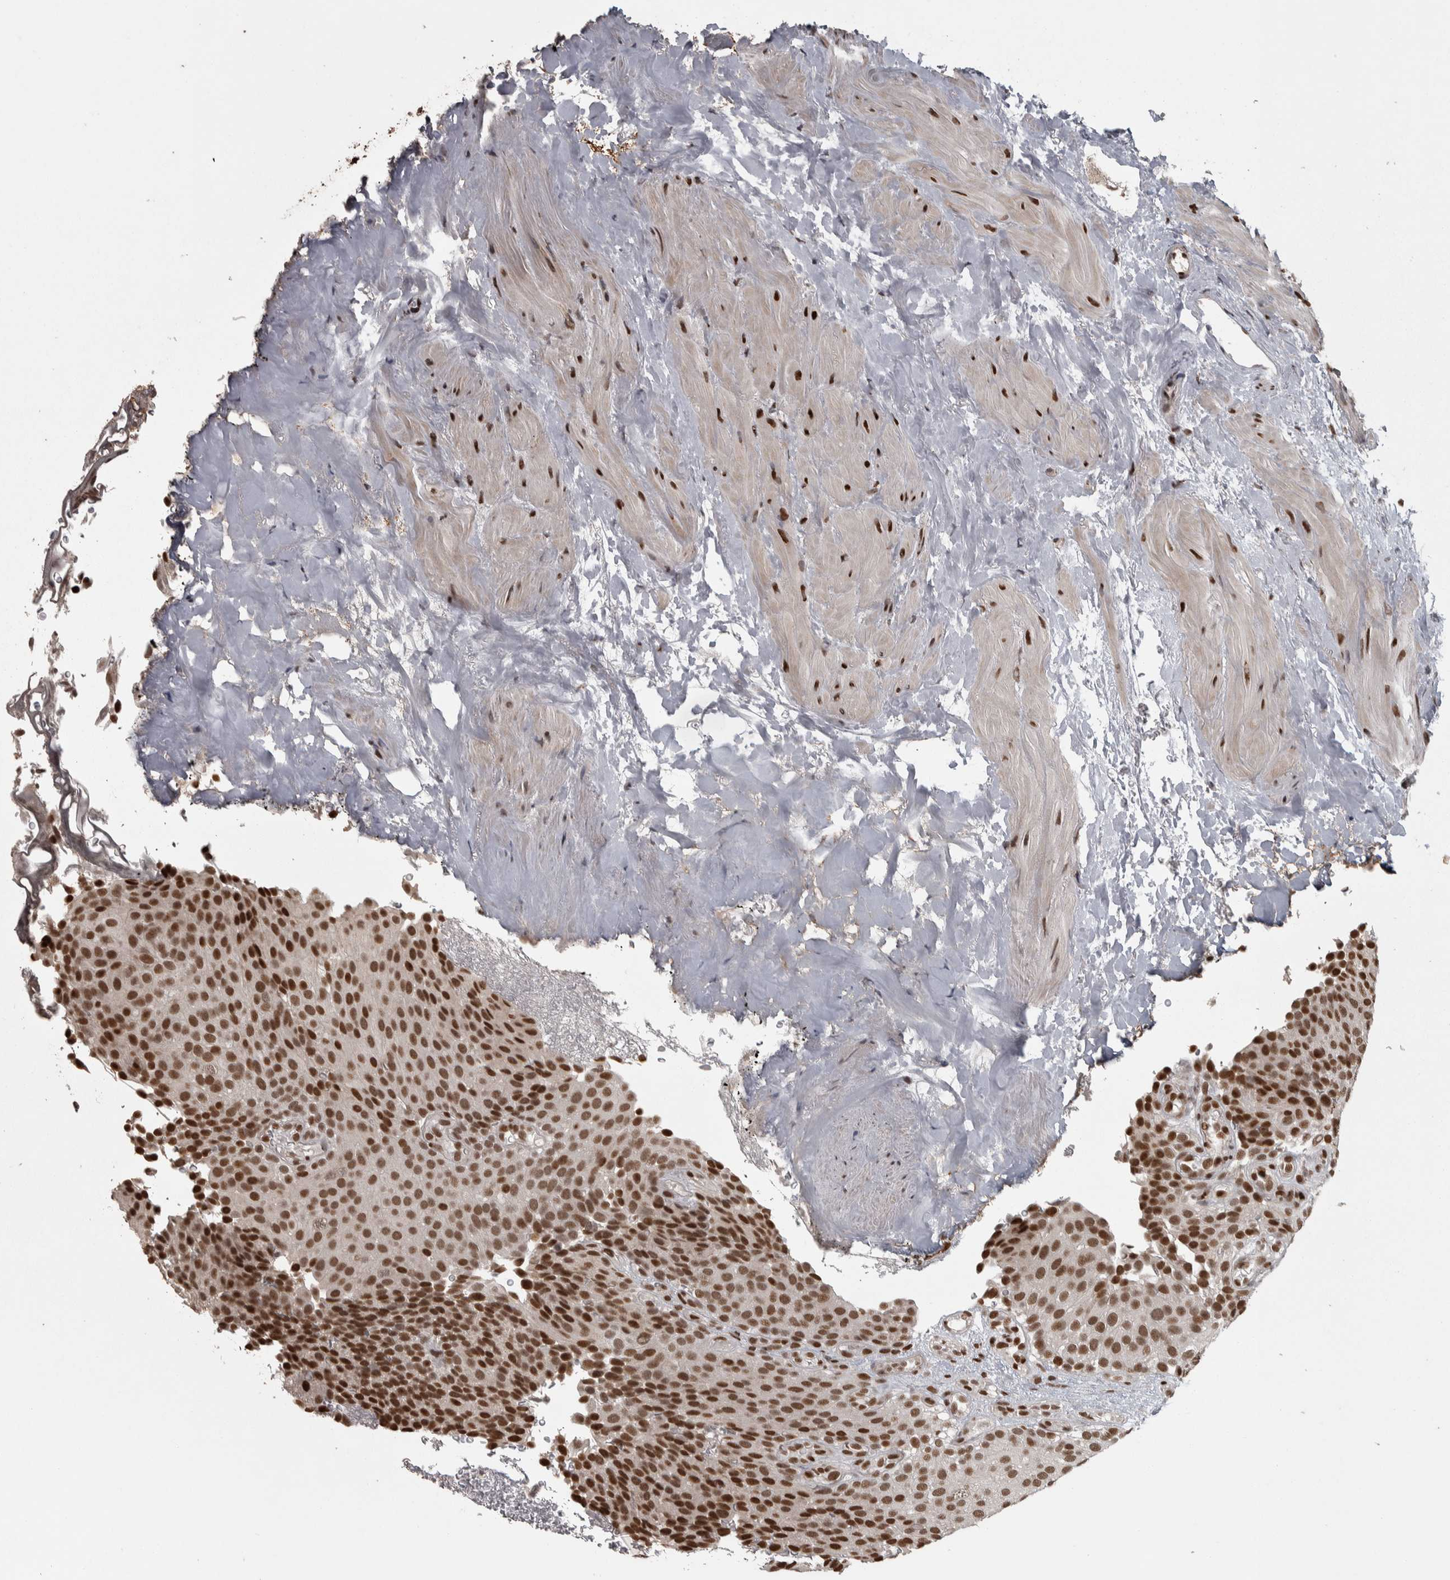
{"staining": {"intensity": "strong", "quantity": ">75%", "location": "nuclear"}, "tissue": "urothelial cancer", "cell_type": "Tumor cells", "image_type": "cancer", "snomed": [{"axis": "morphology", "description": "Urothelial carcinoma, Low grade"}, {"axis": "topography", "description": "Urinary bladder"}], "caption": "An image of urothelial carcinoma (low-grade) stained for a protein shows strong nuclear brown staining in tumor cells.", "gene": "ZFHX4", "patient": {"sex": "male", "age": 78}}